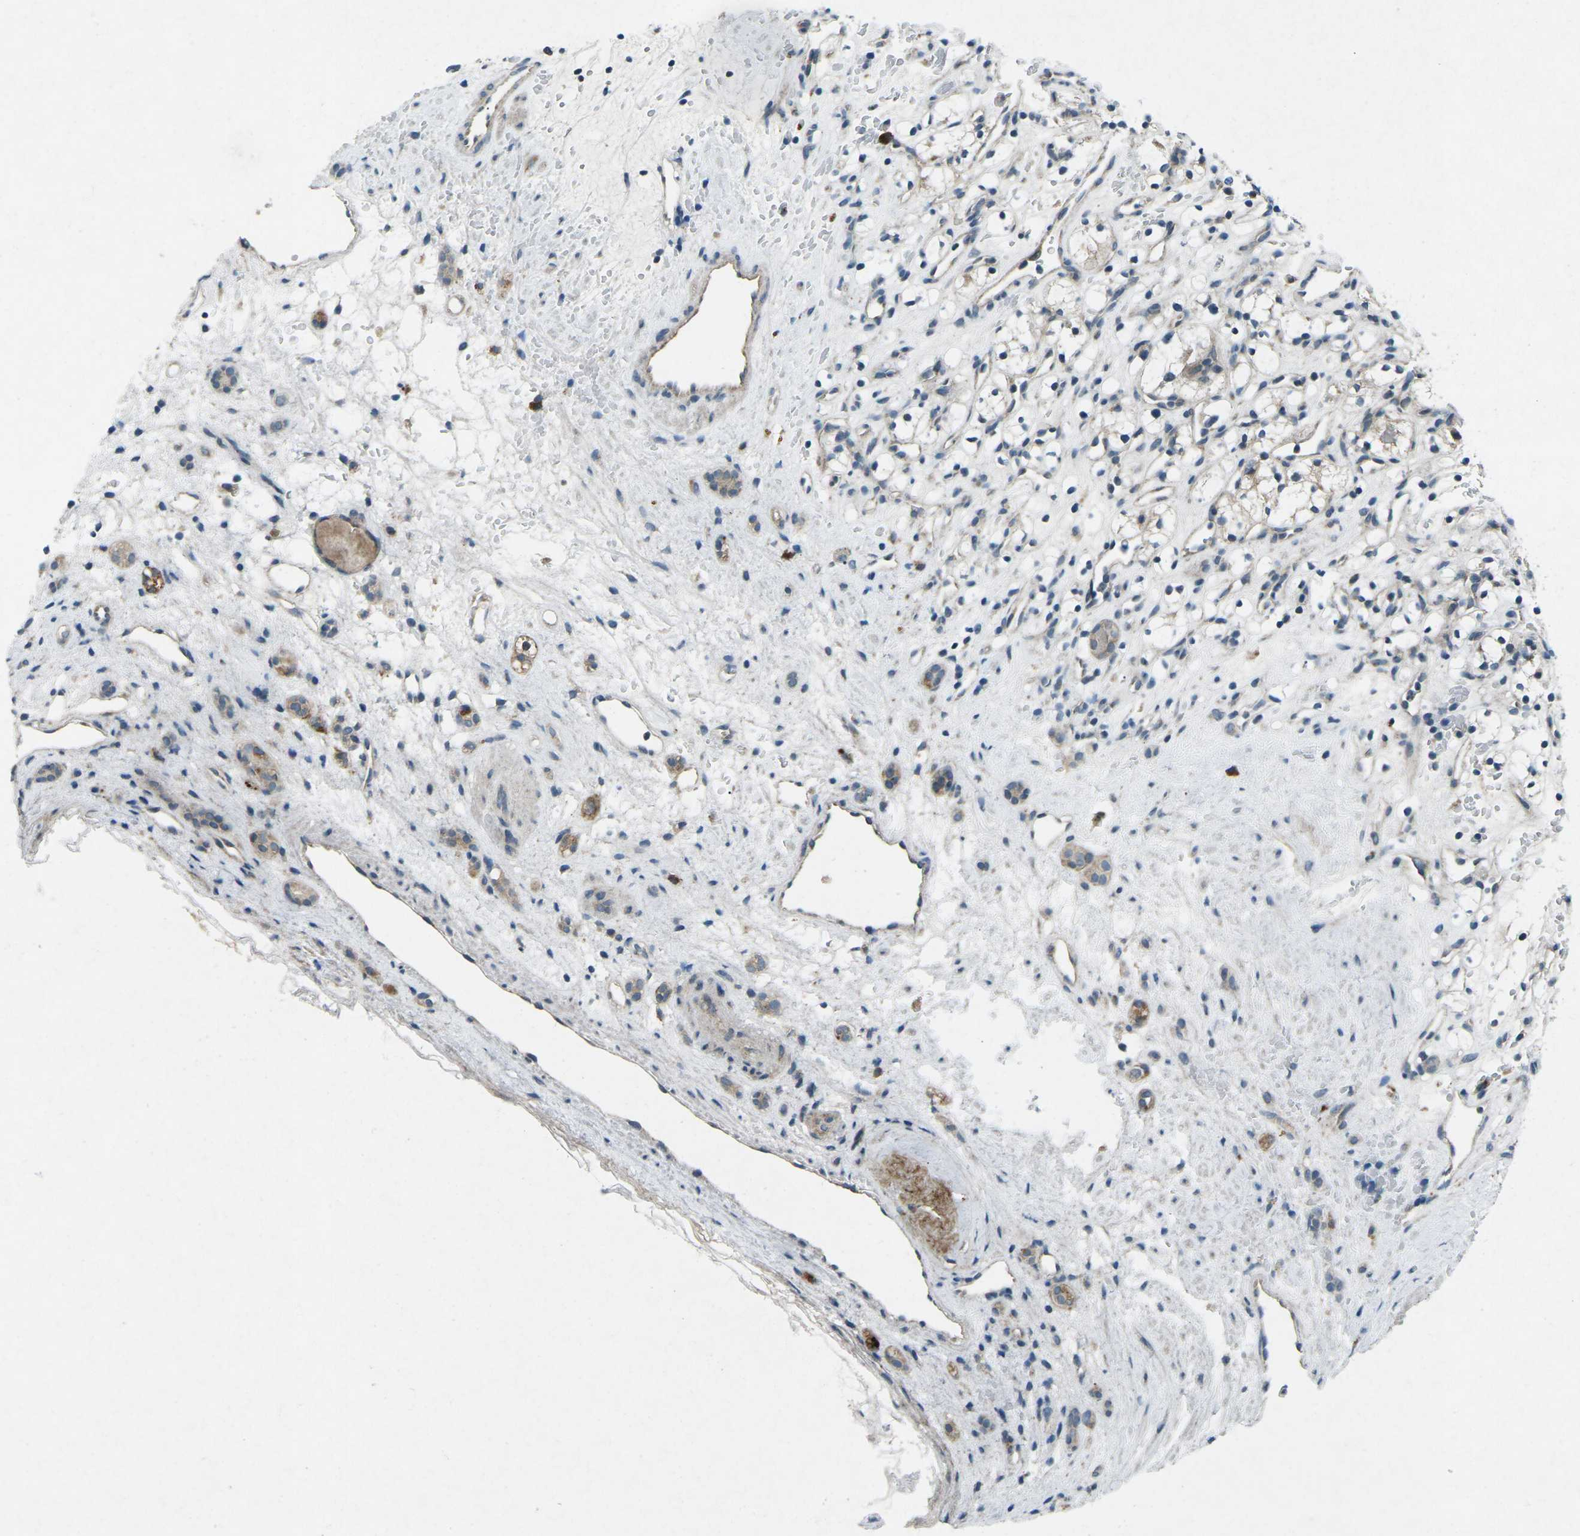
{"staining": {"intensity": "negative", "quantity": "none", "location": "none"}, "tissue": "renal cancer", "cell_type": "Tumor cells", "image_type": "cancer", "snomed": [{"axis": "morphology", "description": "Adenocarcinoma, NOS"}, {"axis": "topography", "description": "Kidney"}], "caption": "The immunohistochemistry (IHC) micrograph has no significant staining in tumor cells of adenocarcinoma (renal) tissue.", "gene": "CDK16", "patient": {"sex": "female", "age": 60}}